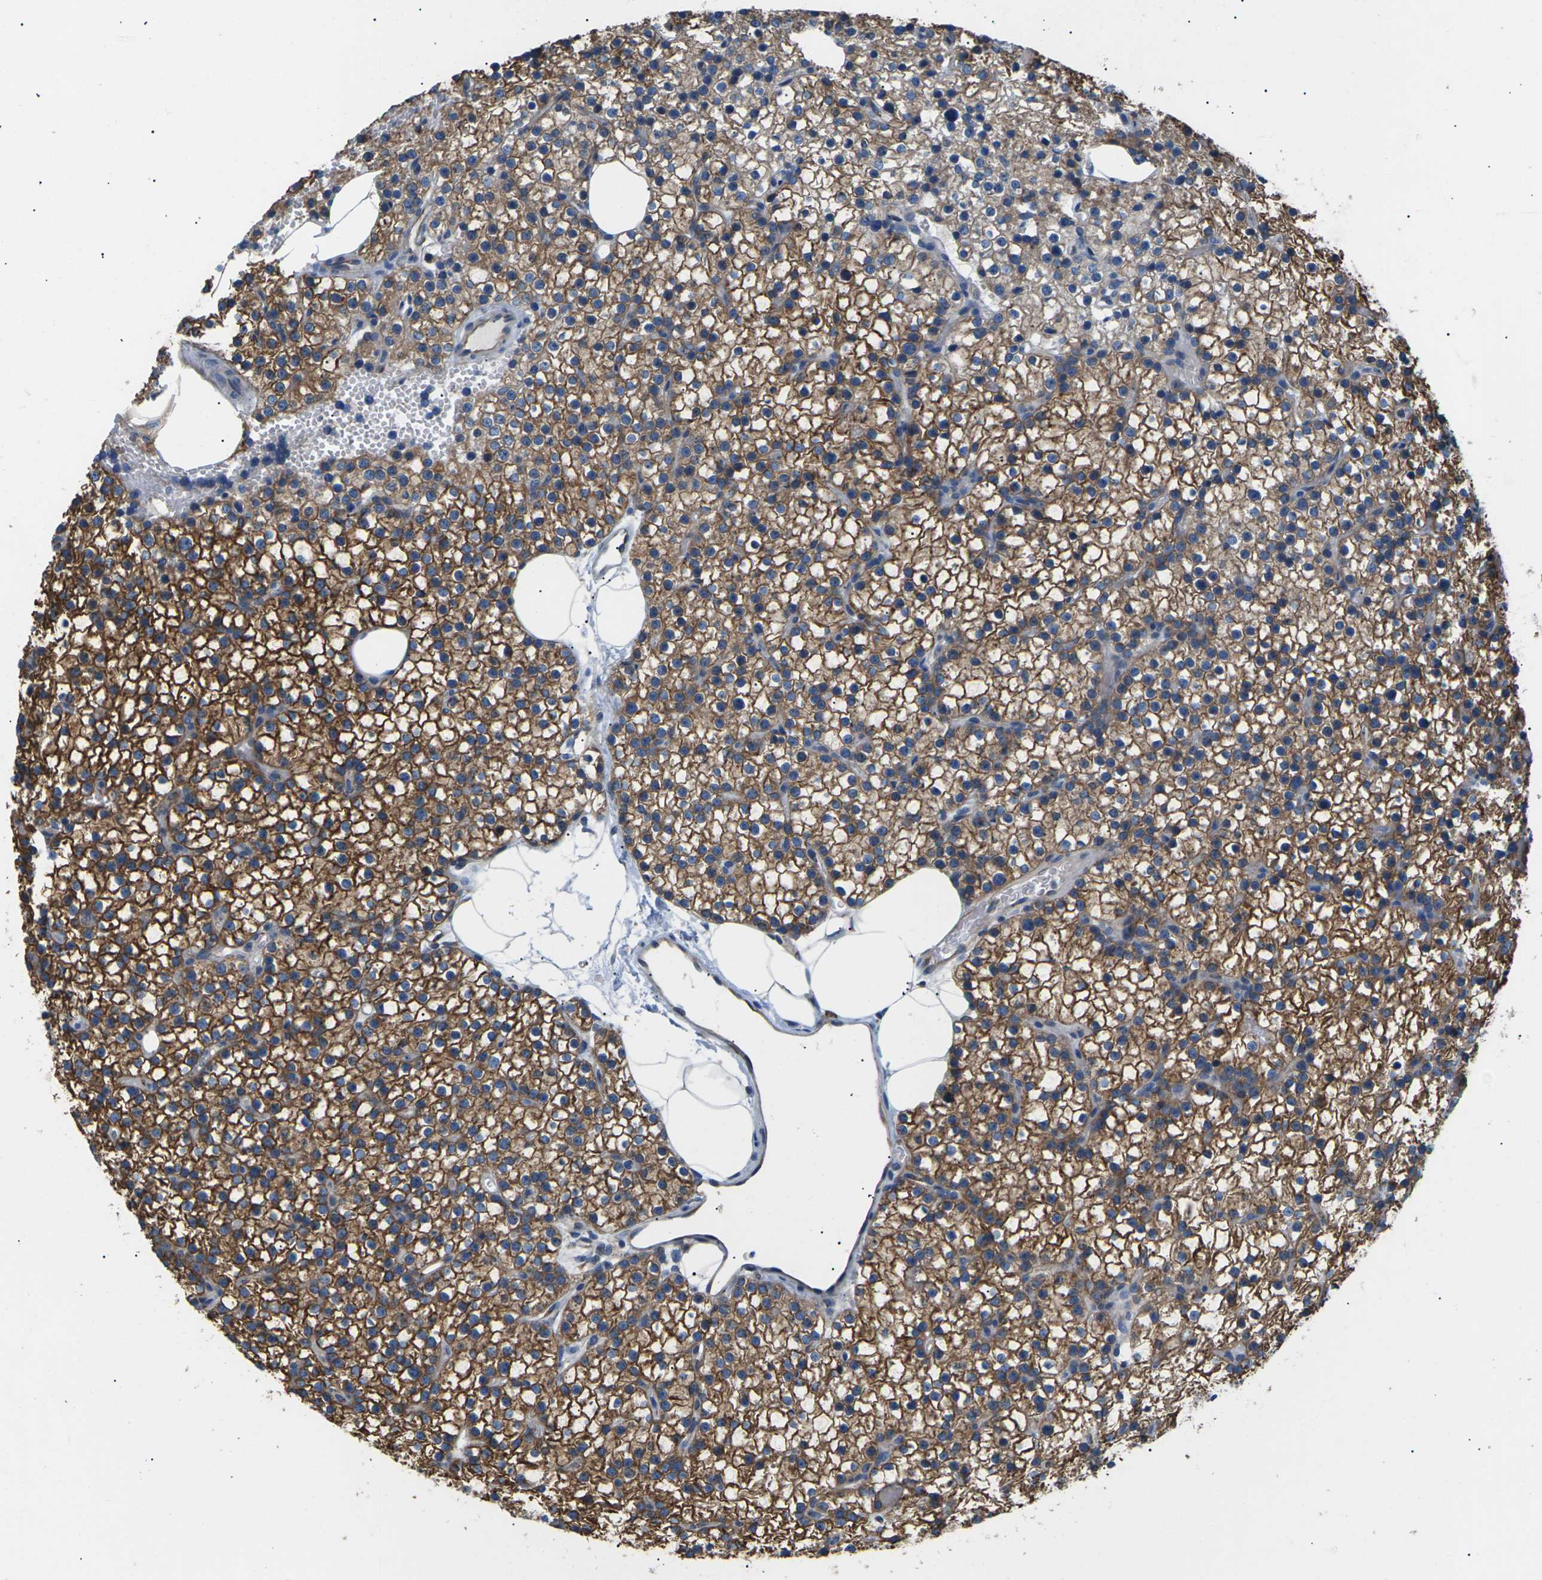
{"staining": {"intensity": "moderate", "quantity": ">75%", "location": "cytoplasmic/membranous"}, "tissue": "parathyroid gland", "cell_type": "Glandular cells", "image_type": "normal", "snomed": [{"axis": "morphology", "description": "Normal tissue, NOS"}, {"axis": "morphology", "description": "Adenoma, NOS"}, {"axis": "topography", "description": "Parathyroid gland"}], "caption": "Glandular cells show medium levels of moderate cytoplasmic/membranous positivity in approximately >75% of cells in benign human parathyroid gland. (DAB (3,3'-diaminobenzidine) IHC with brightfield microscopy, high magnification).", "gene": "KLHDC8B", "patient": {"sex": "female", "age": 70}}